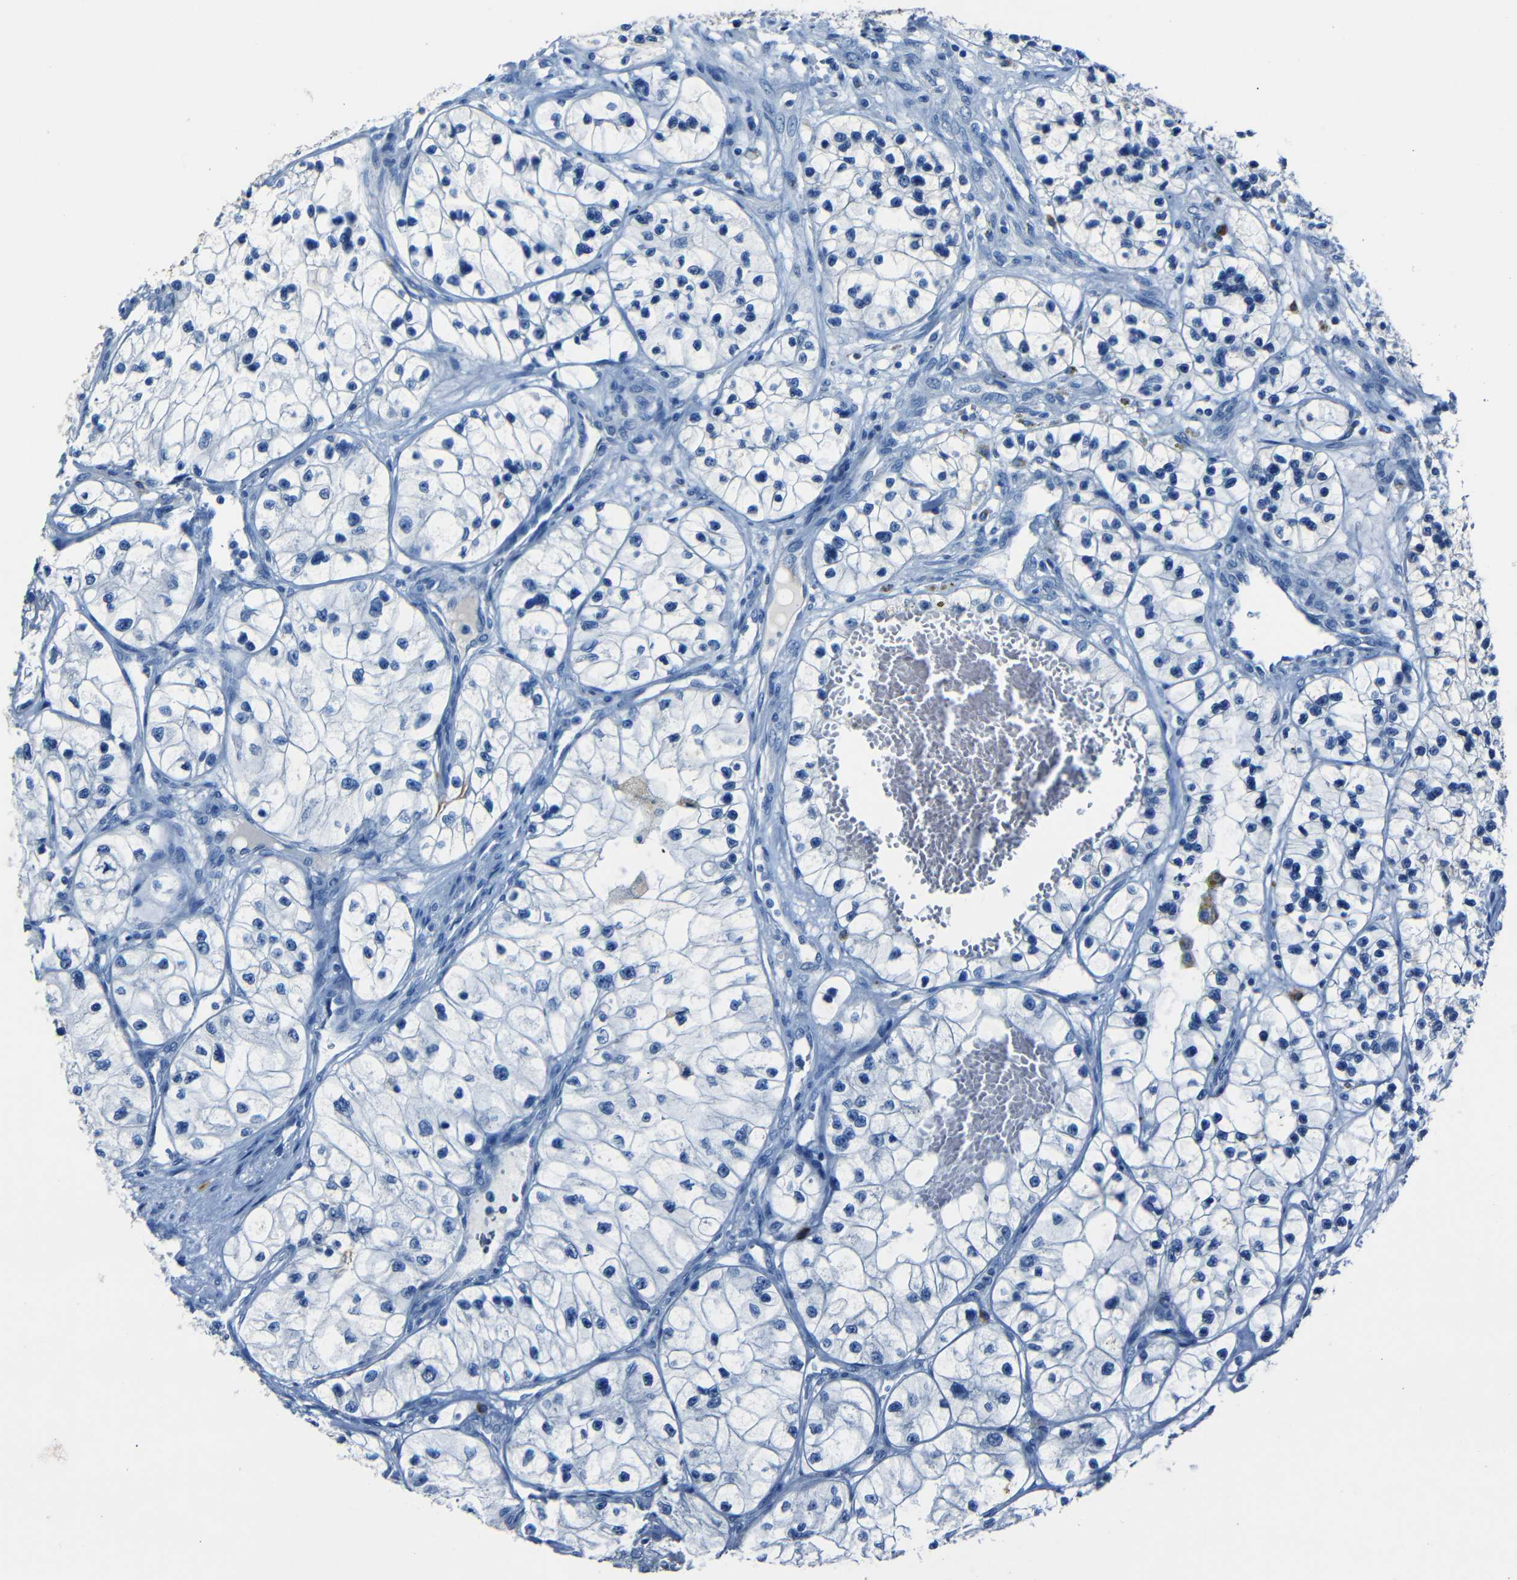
{"staining": {"intensity": "negative", "quantity": "none", "location": "none"}, "tissue": "renal cancer", "cell_type": "Tumor cells", "image_type": "cancer", "snomed": [{"axis": "morphology", "description": "Adenocarcinoma, NOS"}, {"axis": "topography", "description": "Kidney"}], "caption": "Immunohistochemical staining of renal cancer displays no significant positivity in tumor cells.", "gene": "CLDN11", "patient": {"sex": "female", "age": 57}}